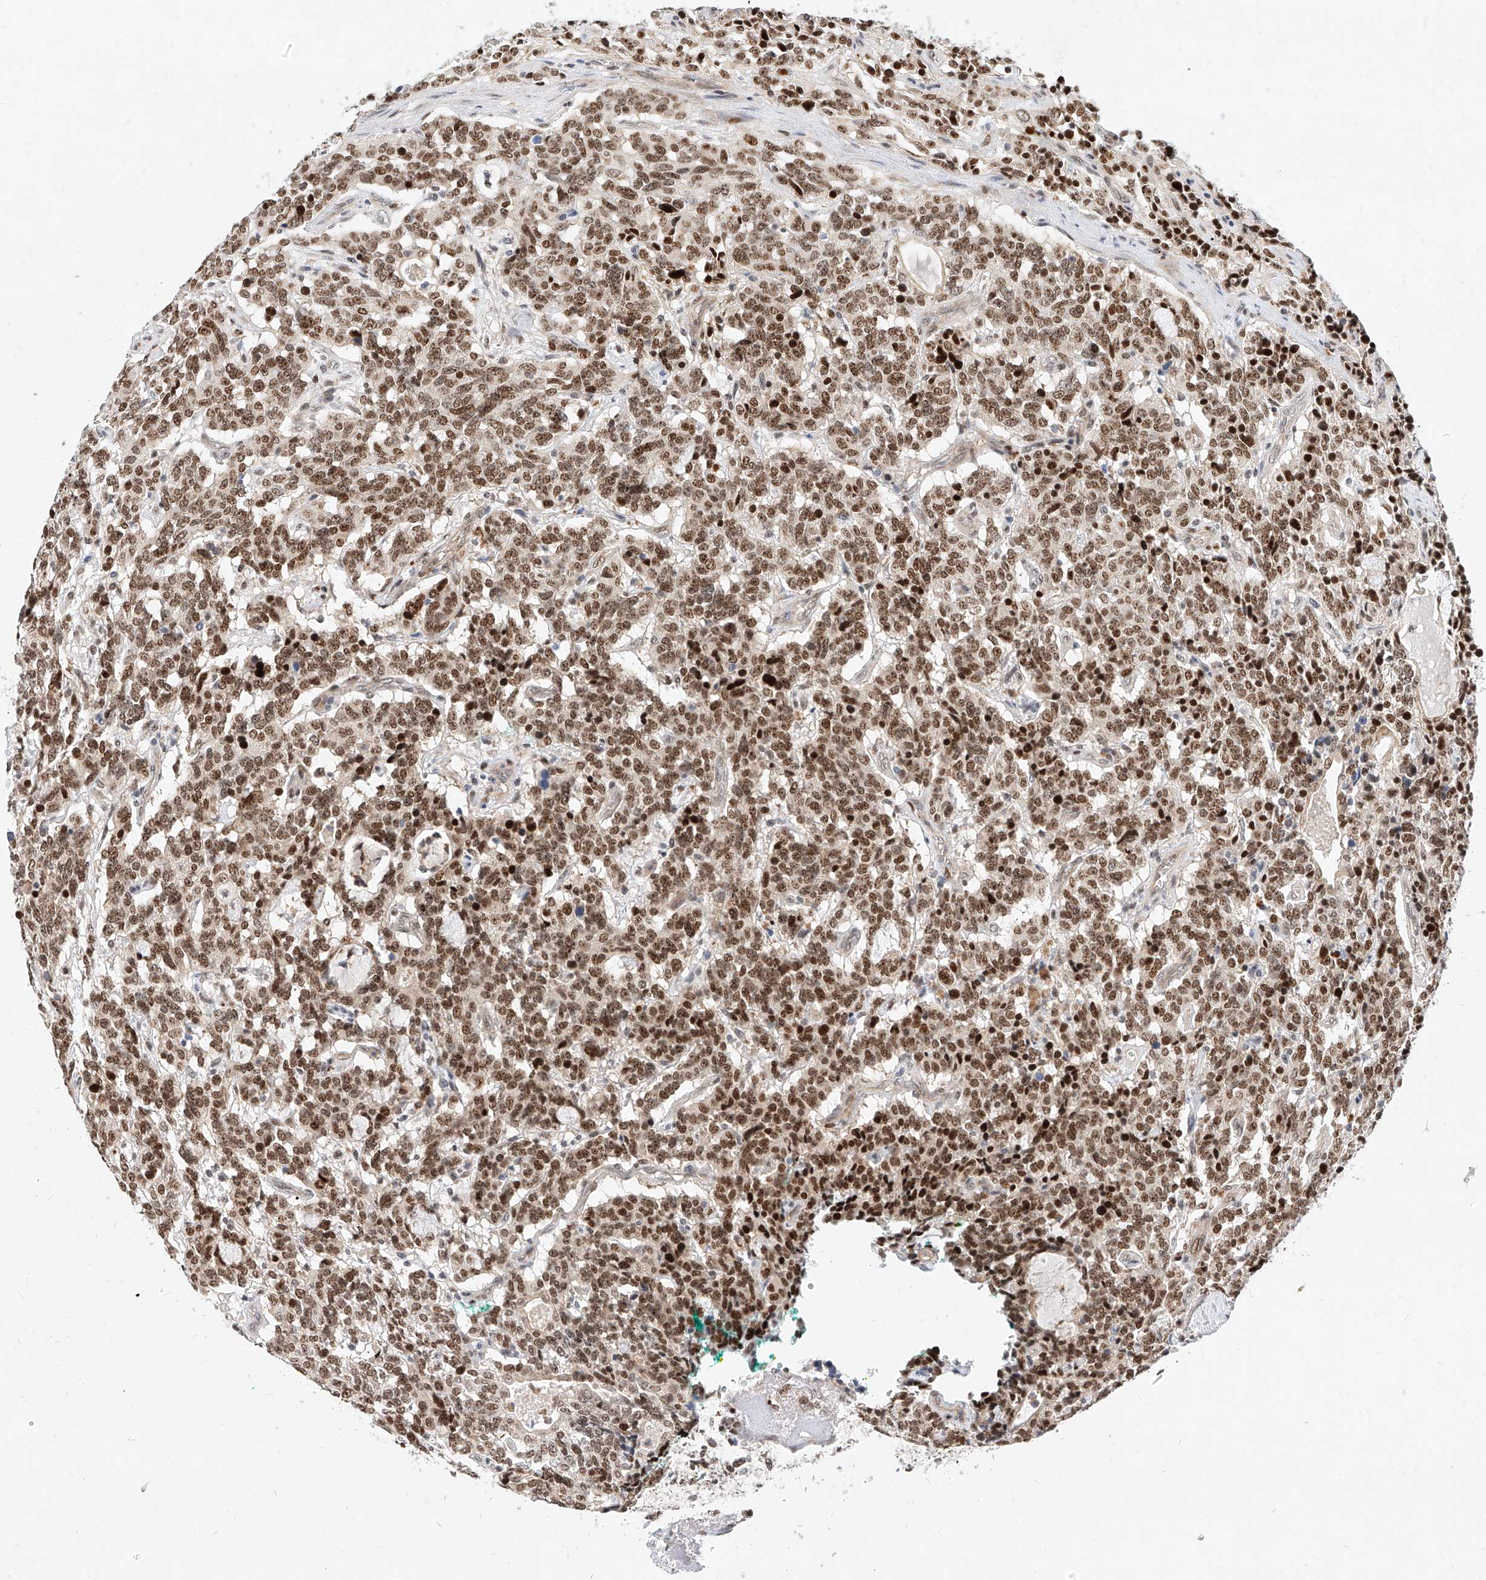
{"staining": {"intensity": "moderate", "quantity": ">75%", "location": "nuclear"}, "tissue": "carcinoid", "cell_type": "Tumor cells", "image_type": "cancer", "snomed": [{"axis": "morphology", "description": "Carcinoid, malignant, NOS"}, {"axis": "topography", "description": "Lung"}], "caption": "Protein staining of malignant carcinoid tissue displays moderate nuclear staining in approximately >75% of tumor cells.", "gene": "CBX8", "patient": {"sex": "female", "age": 46}}